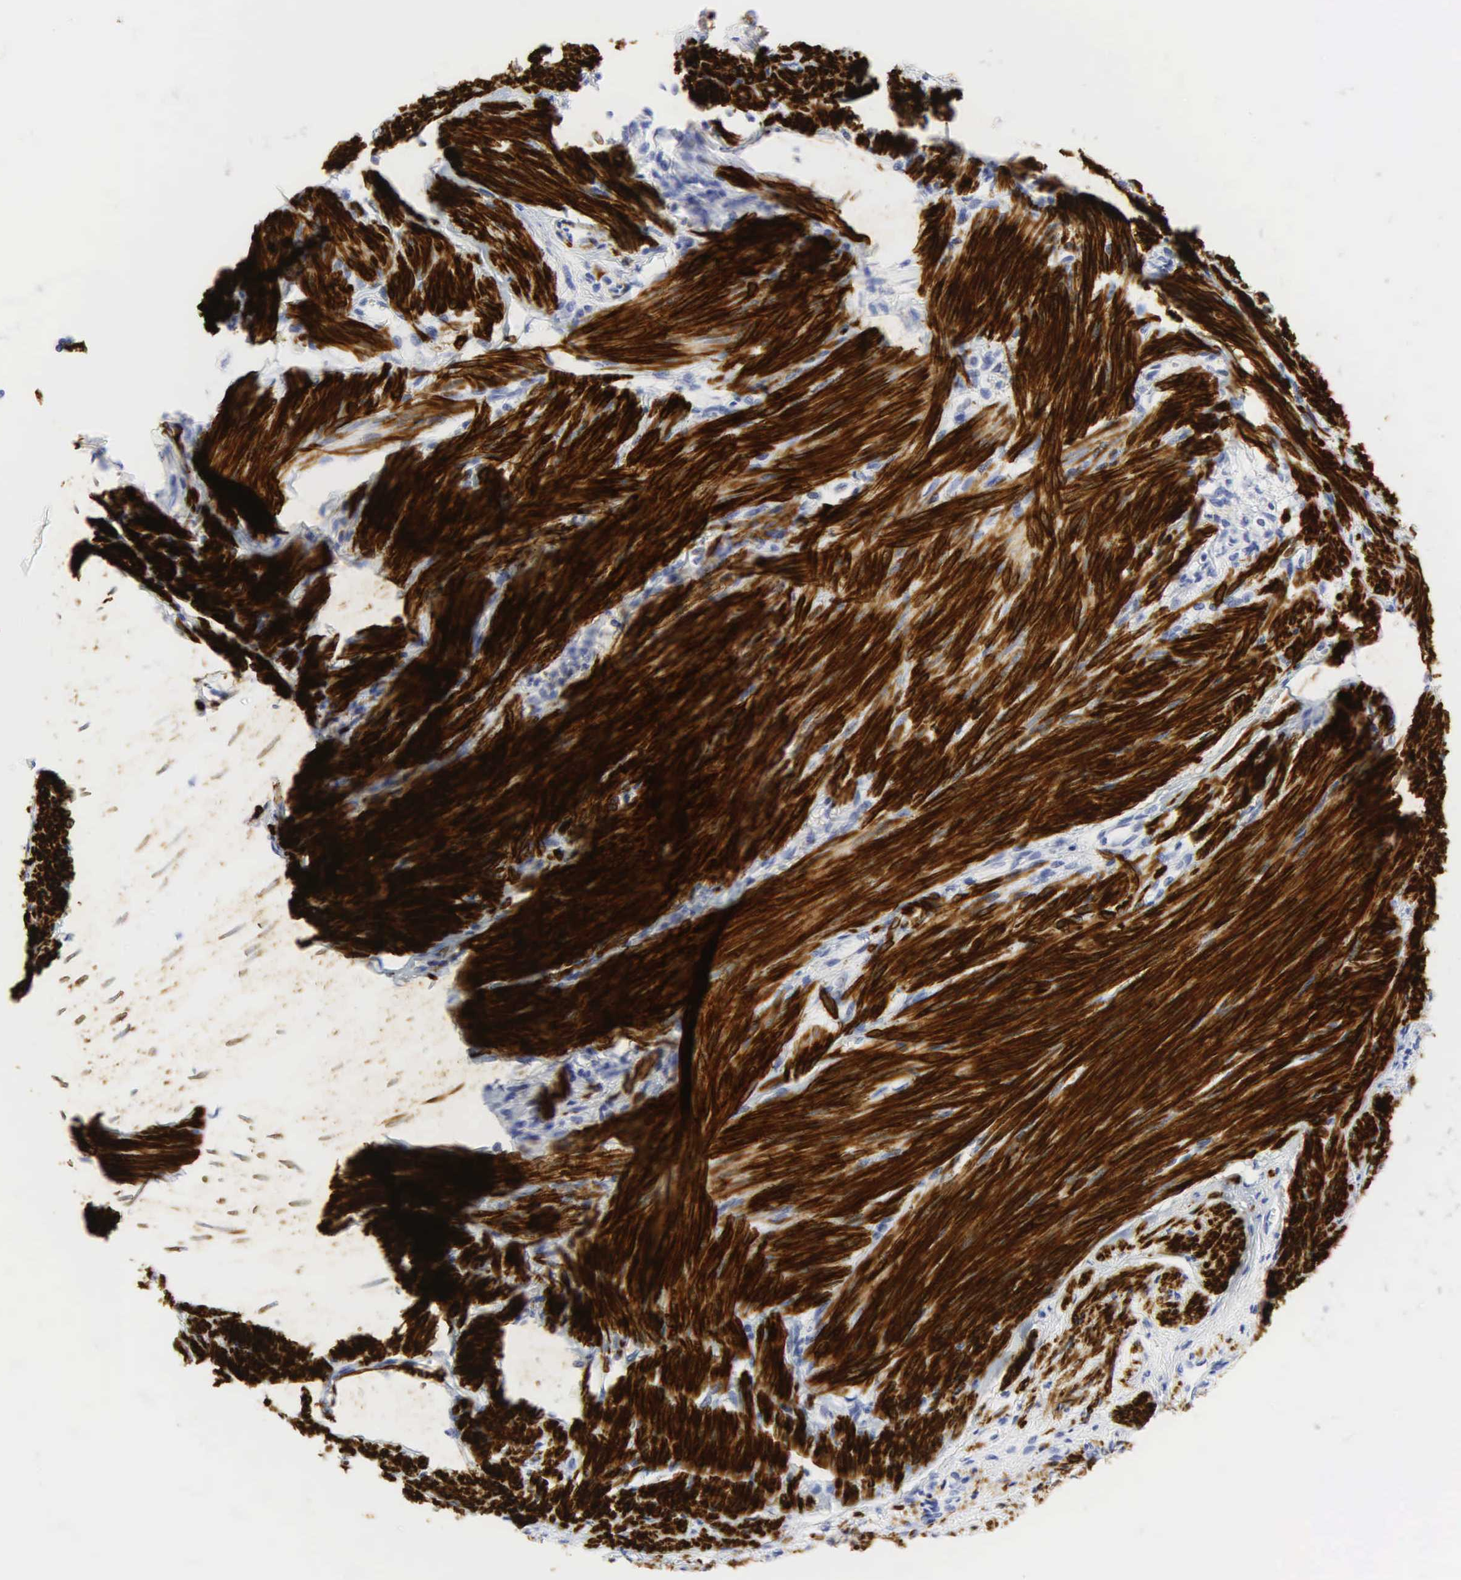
{"staining": {"intensity": "negative", "quantity": "none", "location": "none"}, "tissue": "endometrial cancer", "cell_type": "Tumor cells", "image_type": "cancer", "snomed": [{"axis": "morphology", "description": "Adenocarcinoma, NOS"}, {"axis": "topography", "description": "Endometrium"}], "caption": "There is no significant positivity in tumor cells of endometrial adenocarcinoma. (DAB (3,3'-diaminobenzidine) IHC, high magnification).", "gene": "DES", "patient": {"sex": "female", "age": 76}}